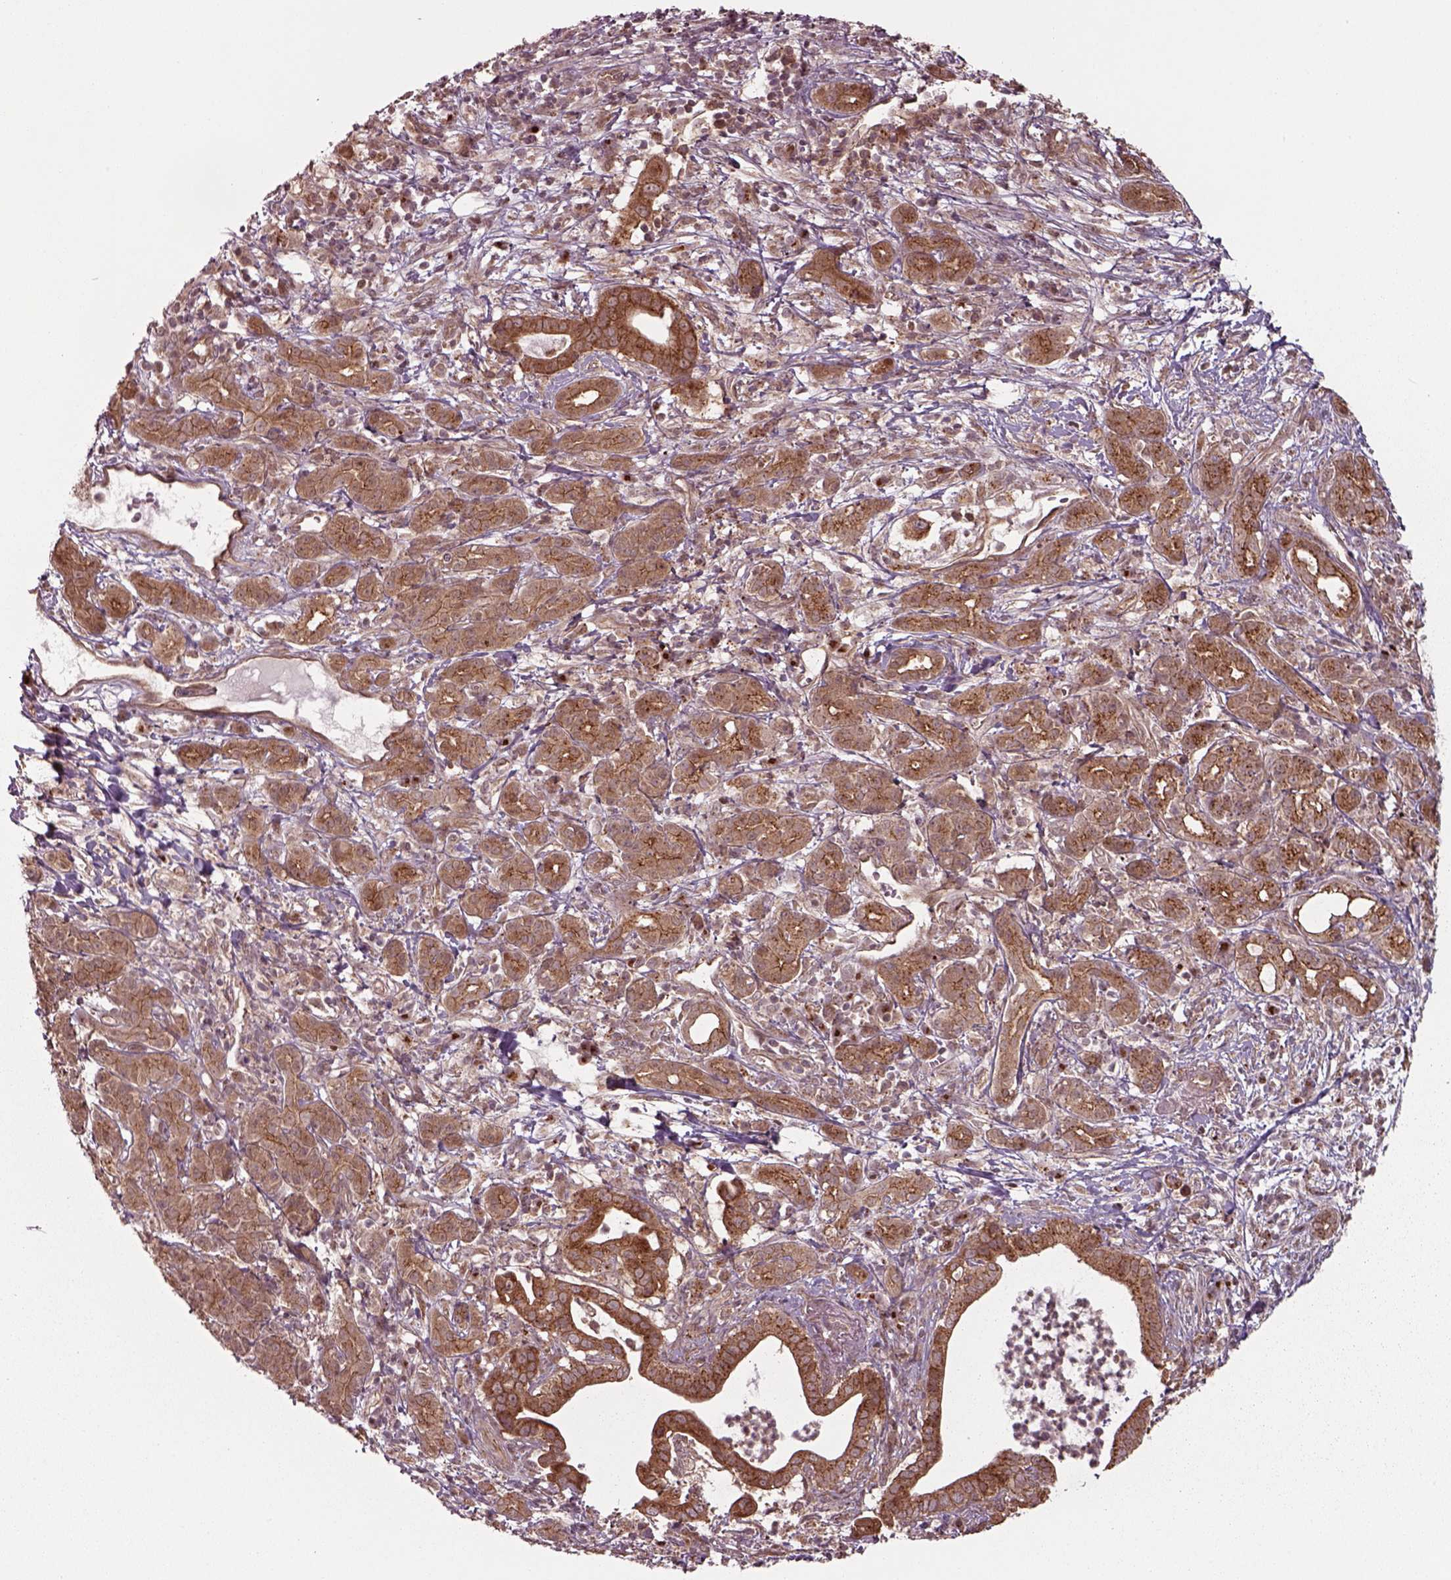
{"staining": {"intensity": "moderate", "quantity": ">75%", "location": "cytoplasmic/membranous"}, "tissue": "pancreatic cancer", "cell_type": "Tumor cells", "image_type": "cancer", "snomed": [{"axis": "morphology", "description": "Adenocarcinoma, NOS"}, {"axis": "topography", "description": "Pancreas"}], "caption": "This is a micrograph of immunohistochemistry (IHC) staining of pancreatic cancer, which shows moderate expression in the cytoplasmic/membranous of tumor cells.", "gene": "CHMP3", "patient": {"sex": "male", "age": 61}}